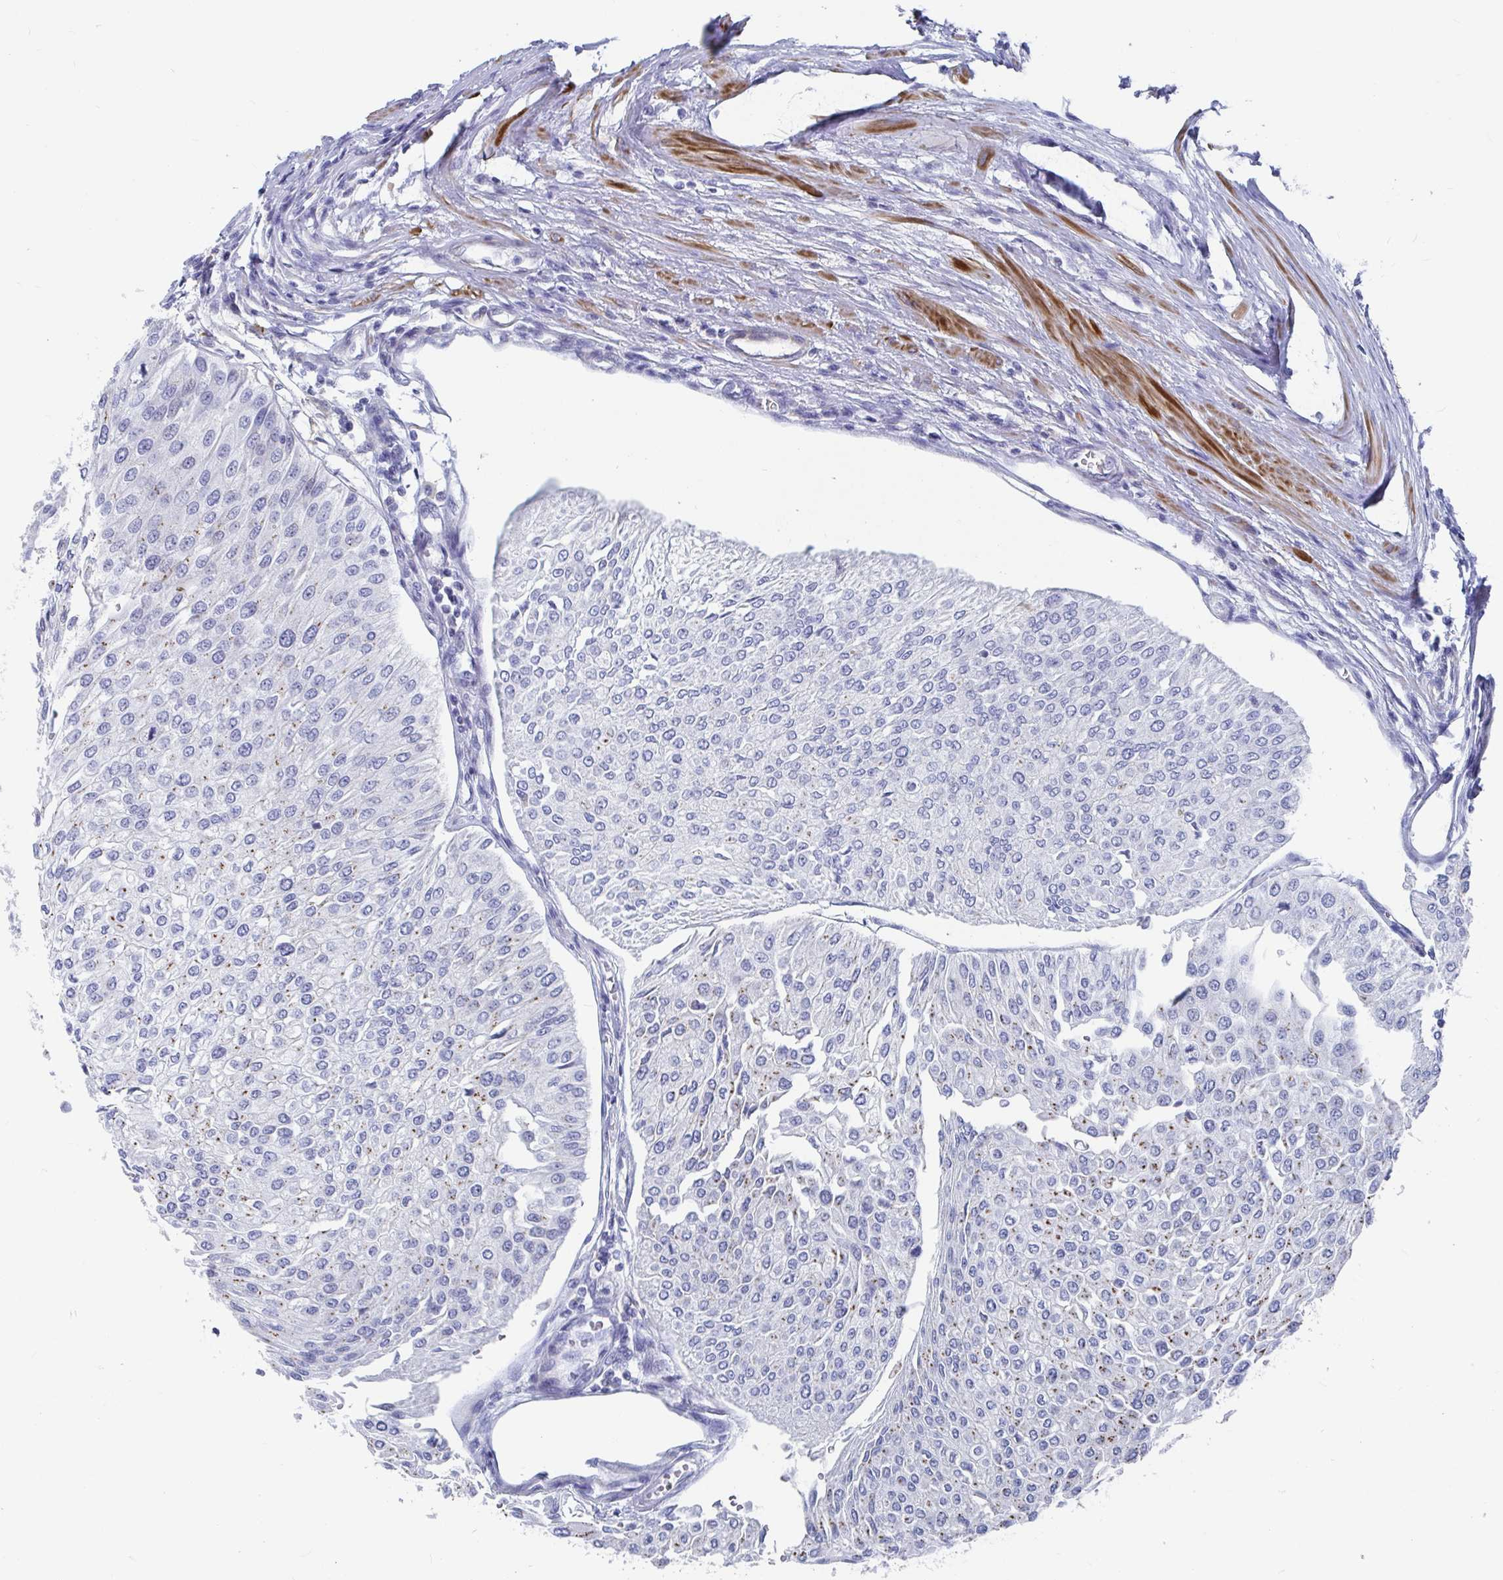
{"staining": {"intensity": "weak", "quantity": "25%-75%", "location": "cytoplasmic/membranous"}, "tissue": "urothelial cancer", "cell_type": "Tumor cells", "image_type": "cancer", "snomed": [{"axis": "morphology", "description": "Urothelial carcinoma, NOS"}, {"axis": "topography", "description": "Urinary bladder"}], "caption": "Immunohistochemical staining of human urothelial cancer exhibits low levels of weak cytoplasmic/membranous protein staining in approximately 25%-75% of tumor cells. The protein is shown in brown color, while the nuclei are stained blue.", "gene": "ZFP82", "patient": {"sex": "male", "age": 67}}